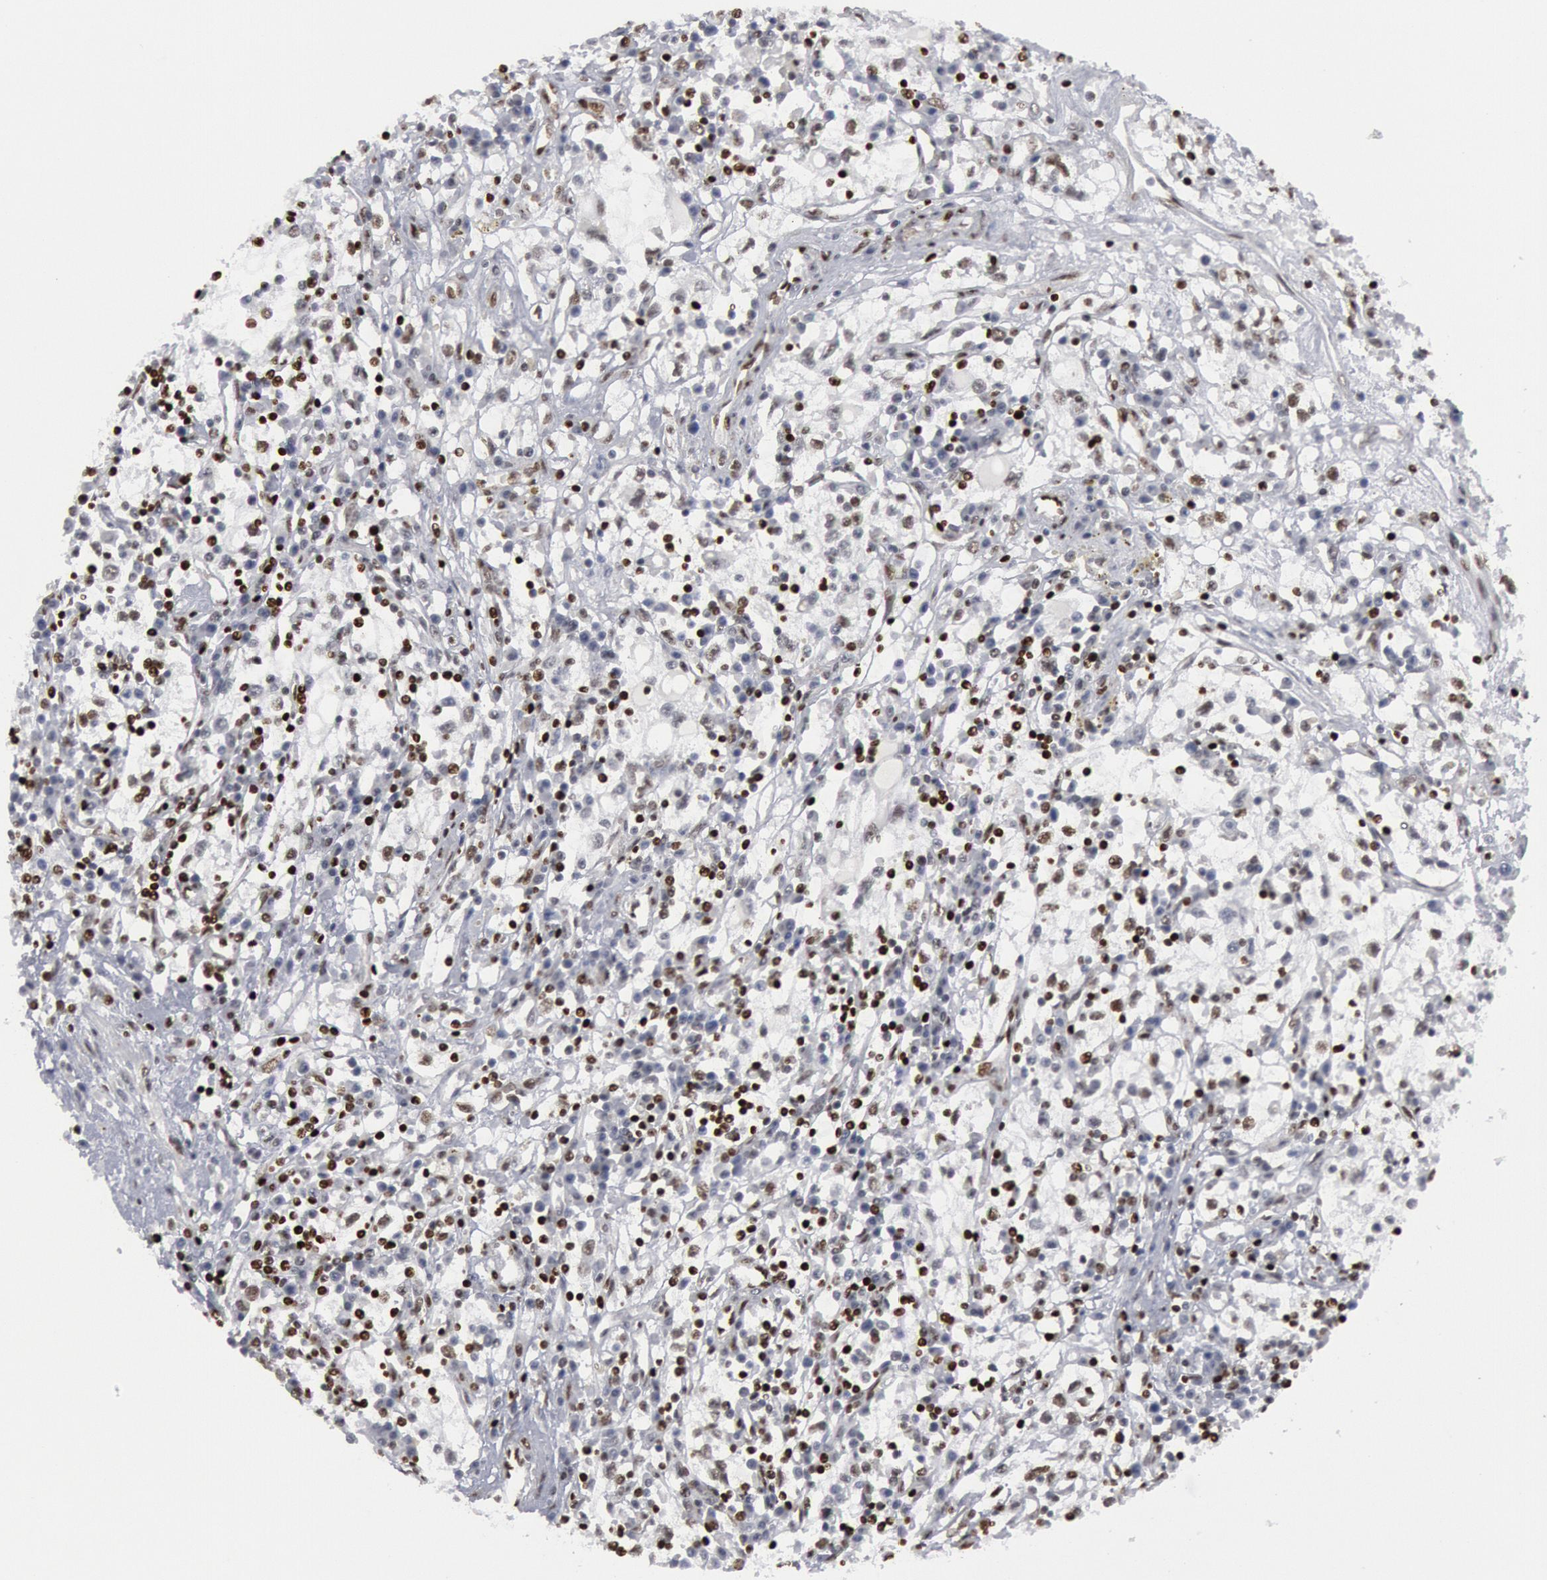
{"staining": {"intensity": "weak", "quantity": "<25%", "location": "nuclear"}, "tissue": "renal cancer", "cell_type": "Tumor cells", "image_type": "cancer", "snomed": [{"axis": "morphology", "description": "Adenocarcinoma, NOS"}, {"axis": "topography", "description": "Kidney"}], "caption": "Adenocarcinoma (renal) was stained to show a protein in brown. There is no significant positivity in tumor cells.", "gene": "MECP2", "patient": {"sex": "male", "age": 82}}